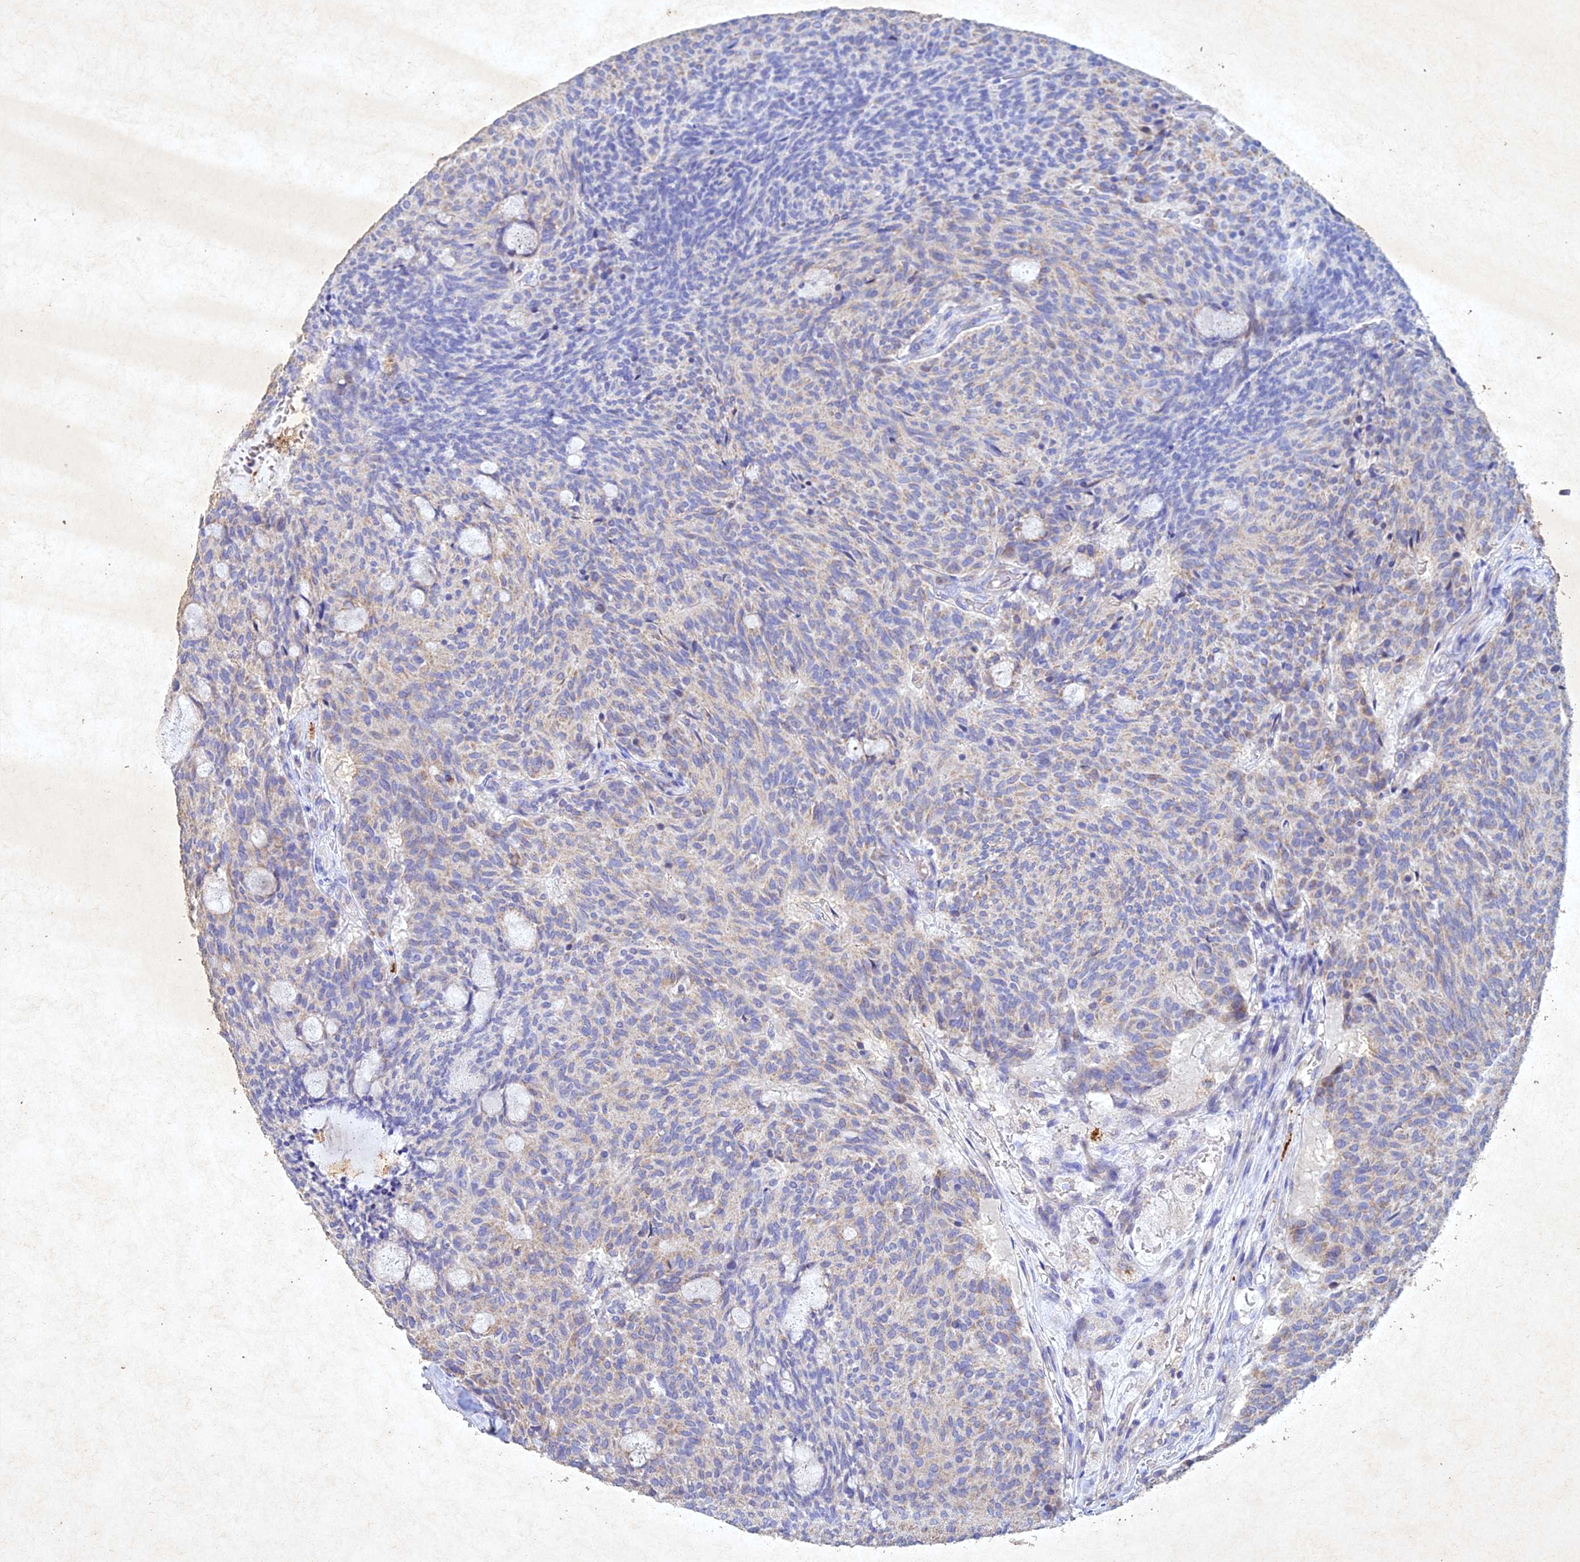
{"staining": {"intensity": "negative", "quantity": "none", "location": "none"}, "tissue": "carcinoid", "cell_type": "Tumor cells", "image_type": "cancer", "snomed": [{"axis": "morphology", "description": "Carcinoid, malignant, NOS"}, {"axis": "topography", "description": "Pancreas"}], "caption": "Carcinoid was stained to show a protein in brown. There is no significant expression in tumor cells.", "gene": "NDUFV1", "patient": {"sex": "female", "age": 54}}